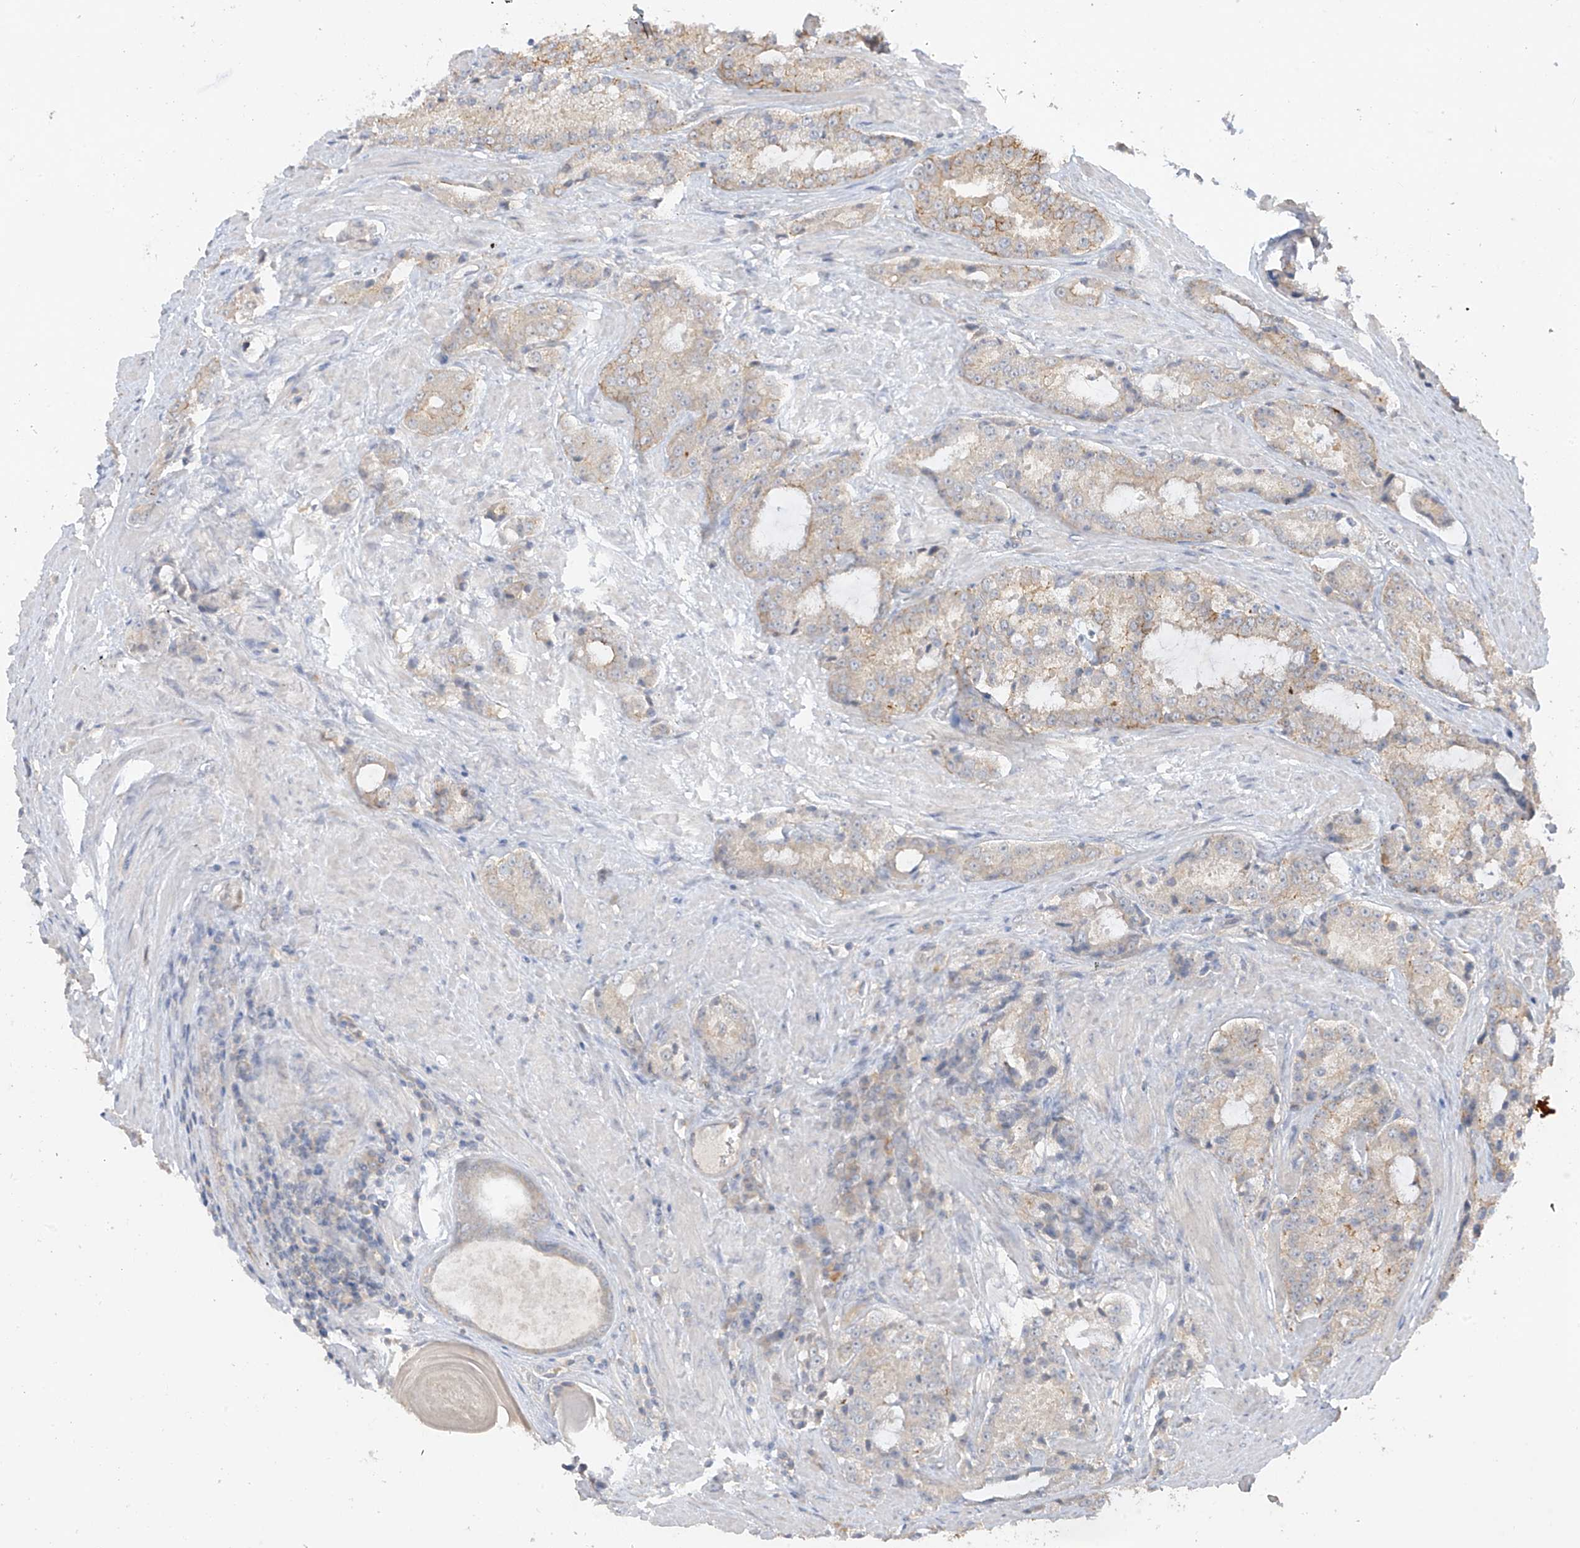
{"staining": {"intensity": "moderate", "quantity": "25%-75%", "location": "cytoplasmic/membranous"}, "tissue": "prostate cancer", "cell_type": "Tumor cells", "image_type": "cancer", "snomed": [{"axis": "morphology", "description": "Adenocarcinoma, High grade"}, {"axis": "topography", "description": "Prostate"}], "caption": "IHC staining of prostate cancer, which shows medium levels of moderate cytoplasmic/membranous expression in approximately 25%-75% of tumor cells indicating moderate cytoplasmic/membranous protein staining. The staining was performed using DAB (brown) for protein detection and nuclei were counterstained in hematoxylin (blue).", "gene": "ANGEL2", "patient": {"sex": "male", "age": 66}}